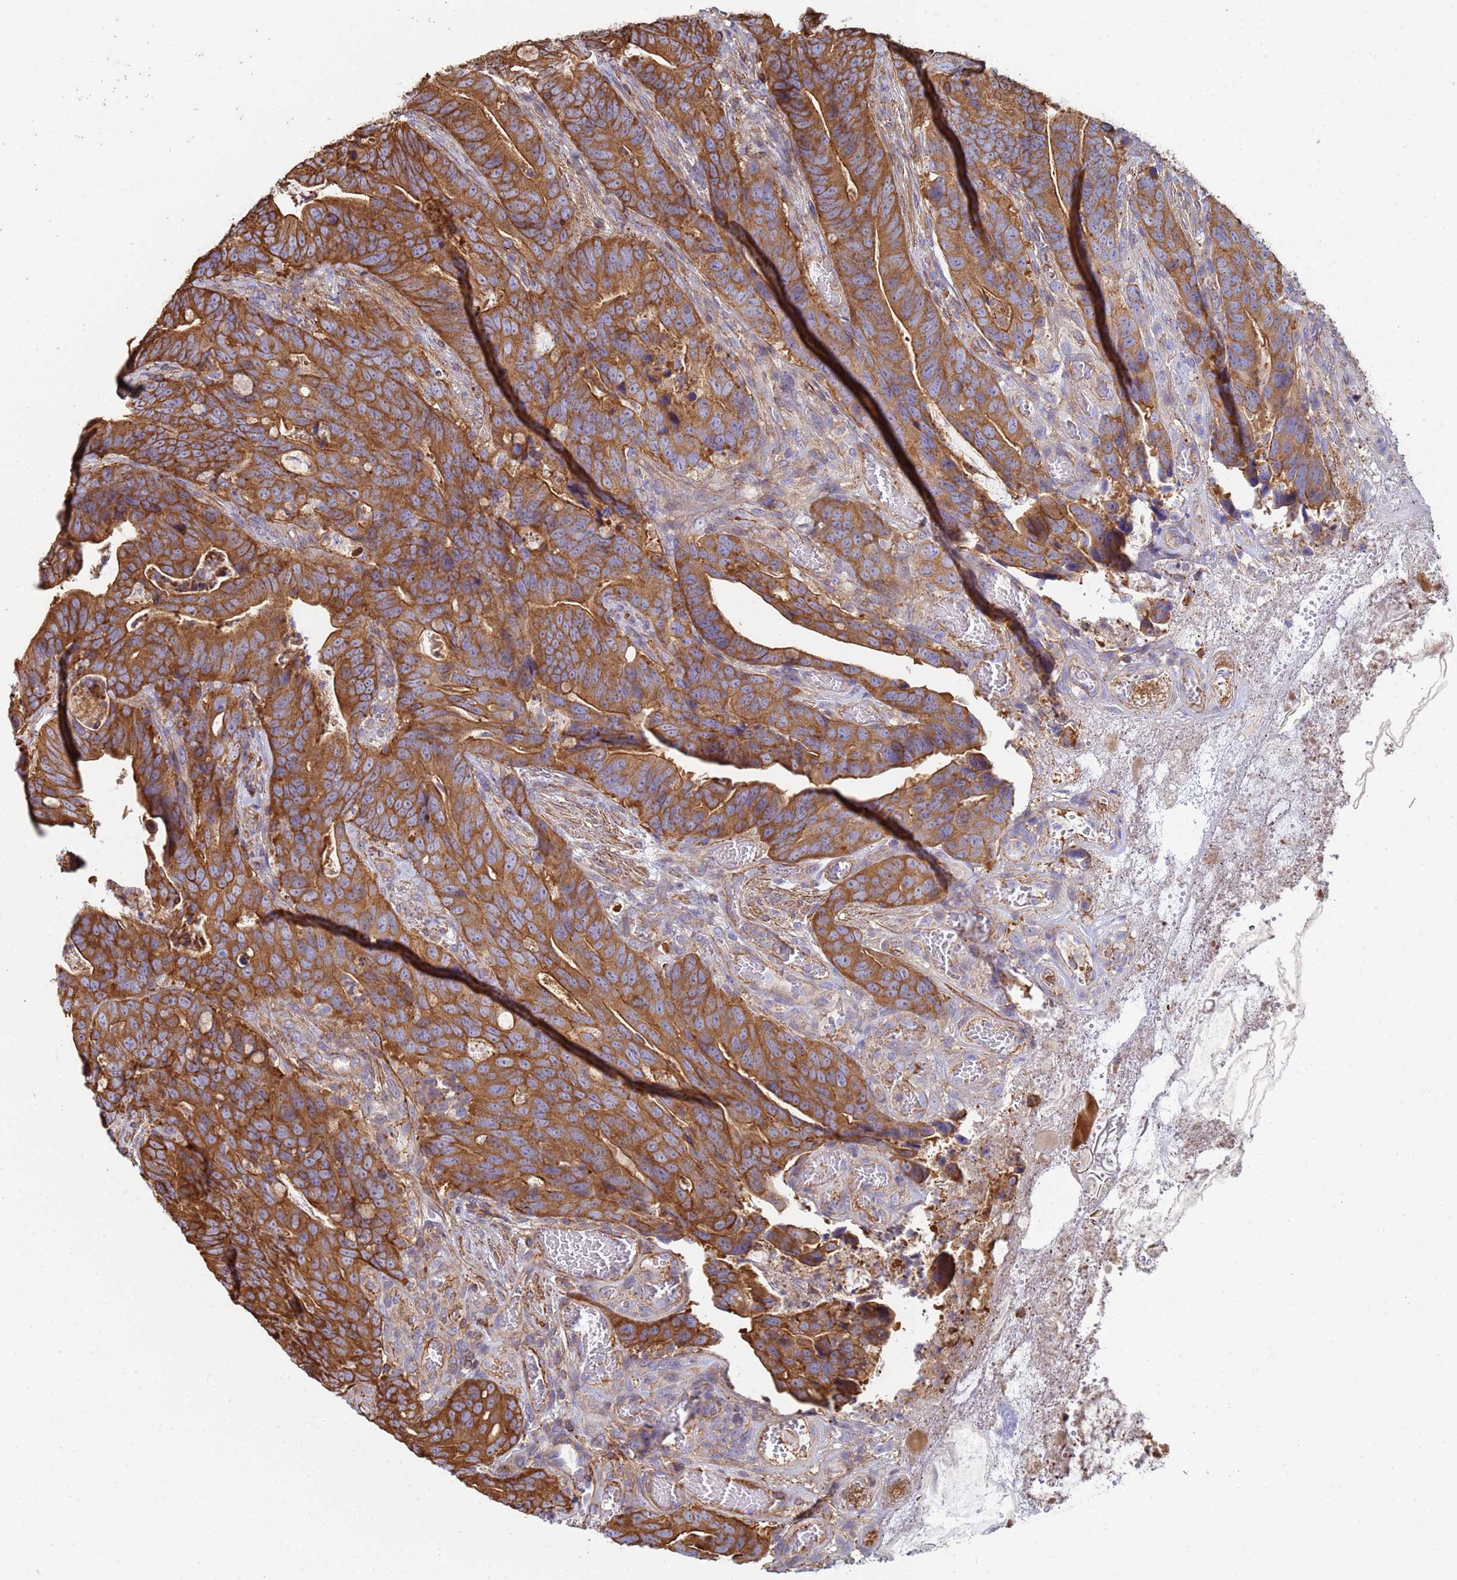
{"staining": {"intensity": "strong", "quantity": ">75%", "location": "cytoplasmic/membranous"}, "tissue": "colorectal cancer", "cell_type": "Tumor cells", "image_type": "cancer", "snomed": [{"axis": "morphology", "description": "Adenocarcinoma, NOS"}, {"axis": "topography", "description": "Colon"}], "caption": "A high-resolution histopathology image shows immunohistochemistry (IHC) staining of colorectal adenocarcinoma, which exhibits strong cytoplasmic/membranous staining in approximately >75% of tumor cells.", "gene": "ZNG1B", "patient": {"sex": "female", "age": 82}}